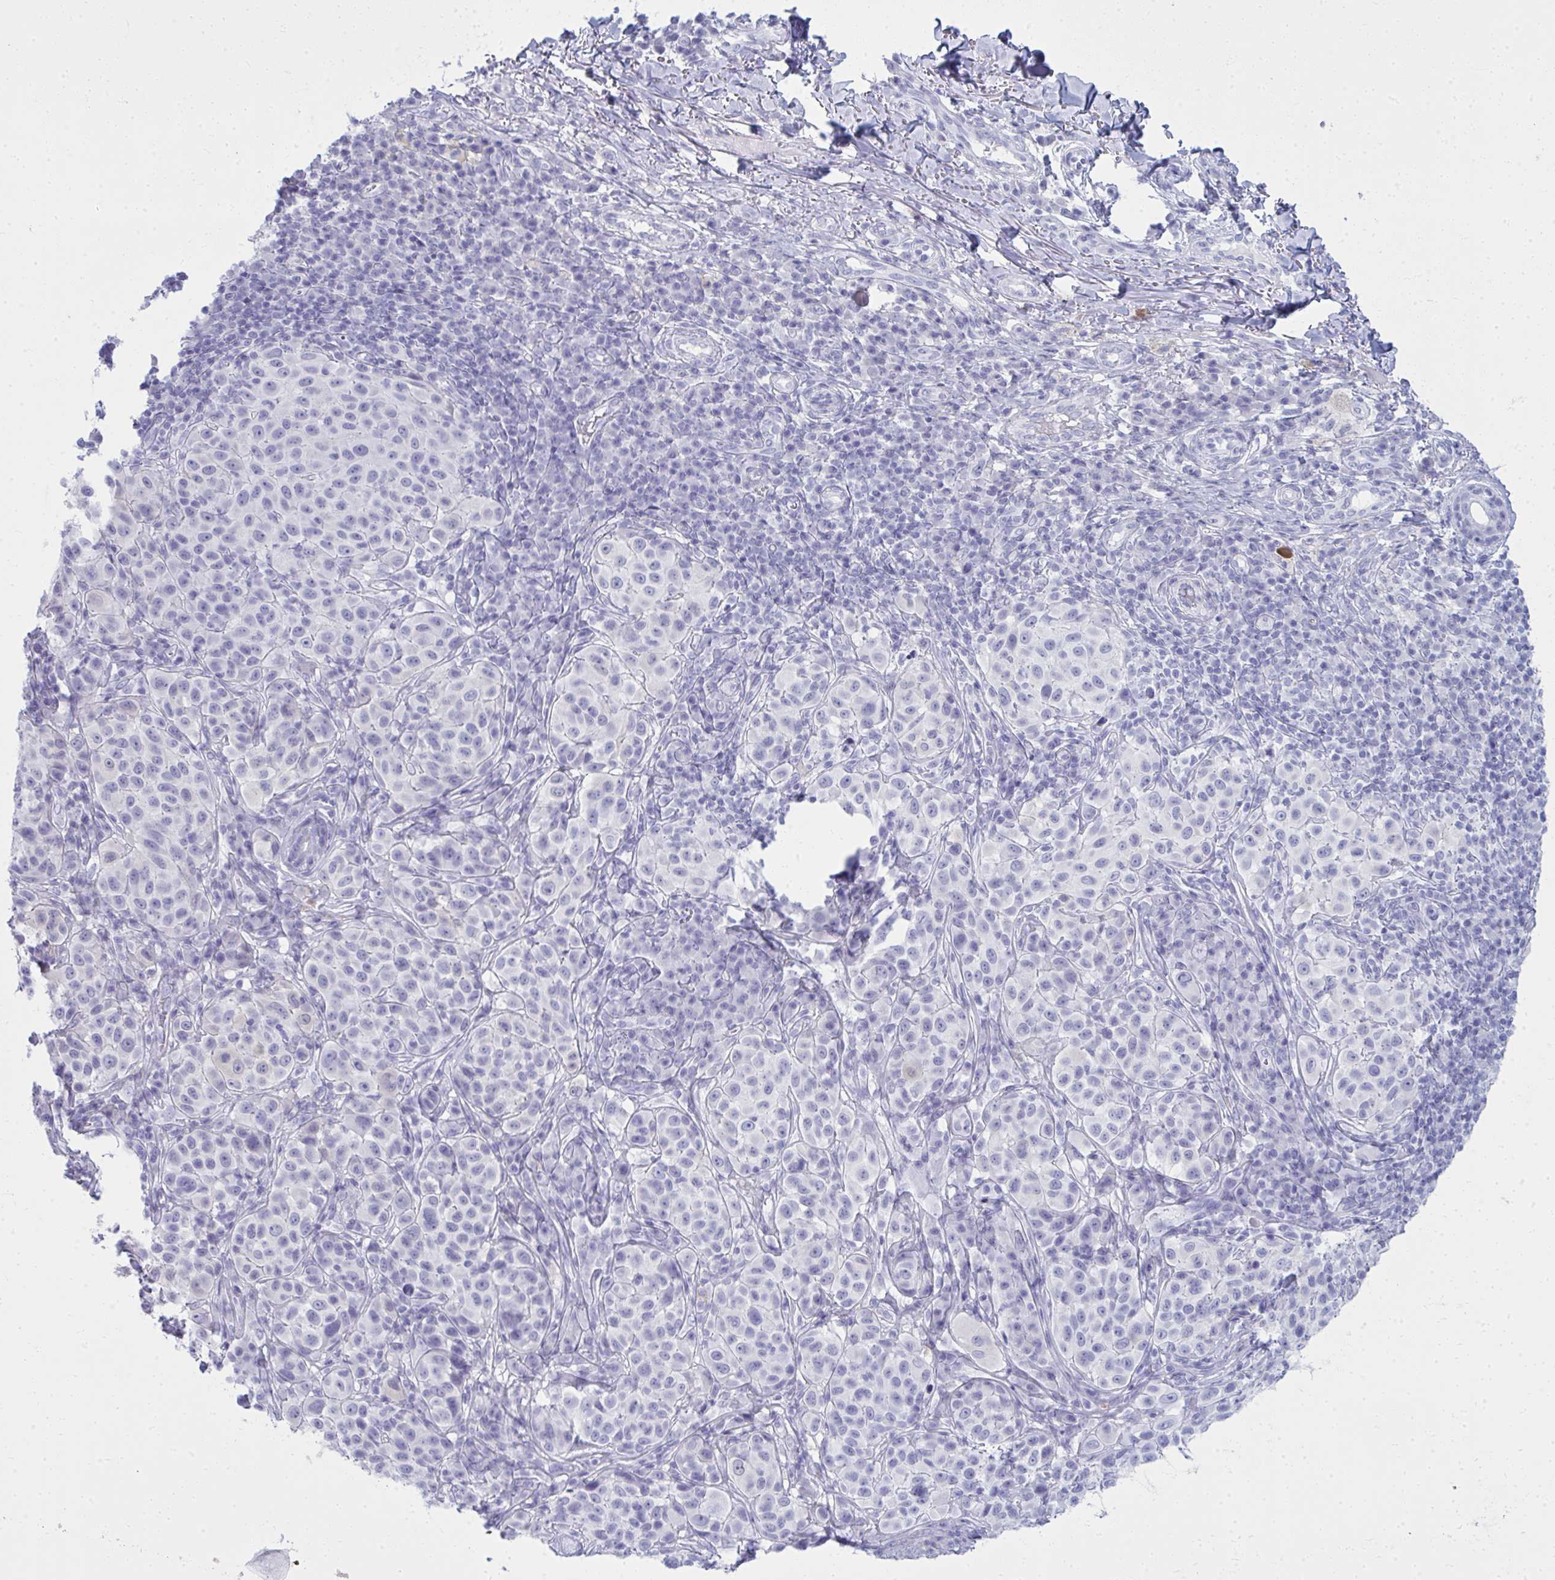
{"staining": {"intensity": "negative", "quantity": "none", "location": "none"}, "tissue": "melanoma", "cell_type": "Tumor cells", "image_type": "cancer", "snomed": [{"axis": "morphology", "description": "Malignant melanoma, NOS"}, {"axis": "topography", "description": "Skin"}], "caption": "IHC histopathology image of neoplastic tissue: malignant melanoma stained with DAB (3,3'-diaminobenzidine) exhibits no significant protein positivity in tumor cells. (DAB (3,3'-diaminobenzidine) IHC, high magnification).", "gene": "QDPR", "patient": {"sex": "male", "age": 38}}